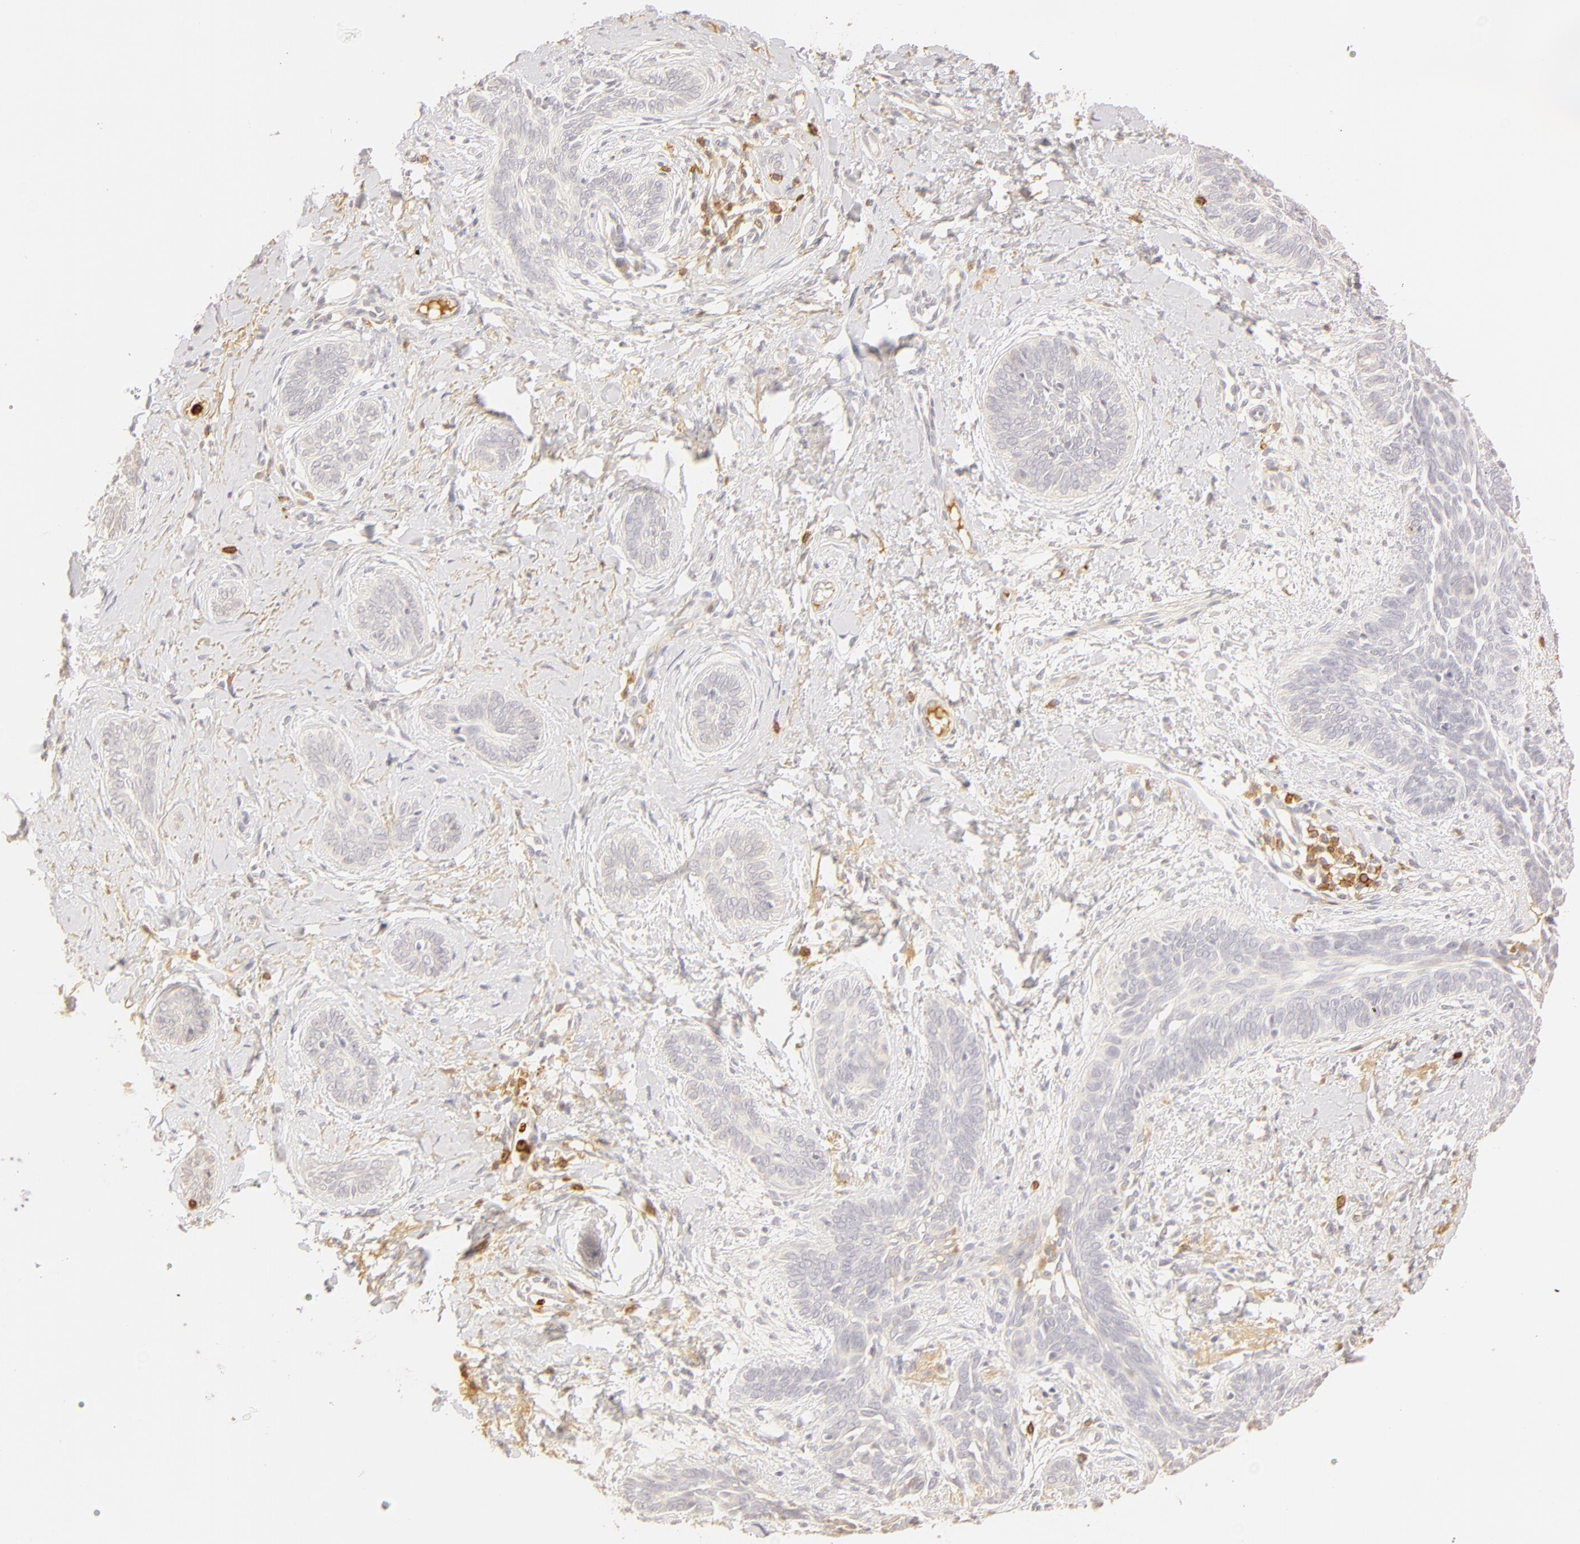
{"staining": {"intensity": "negative", "quantity": "none", "location": "none"}, "tissue": "skin cancer", "cell_type": "Tumor cells", "image_type": "cancer", "snomed": [{"axis": "morphology", "description": "Basal cell carcinoma"}, {"axis": "topography", "description": "Skin"}], "caption": "DAB (3,3'-diaminobenzidine) immunohistochemical staining of skin cancer (basal cell carcinoma) exhibits no significant positivity in tumor cells.", "gene": "C1R", "patient": {"sex": "female", "age": 81}}